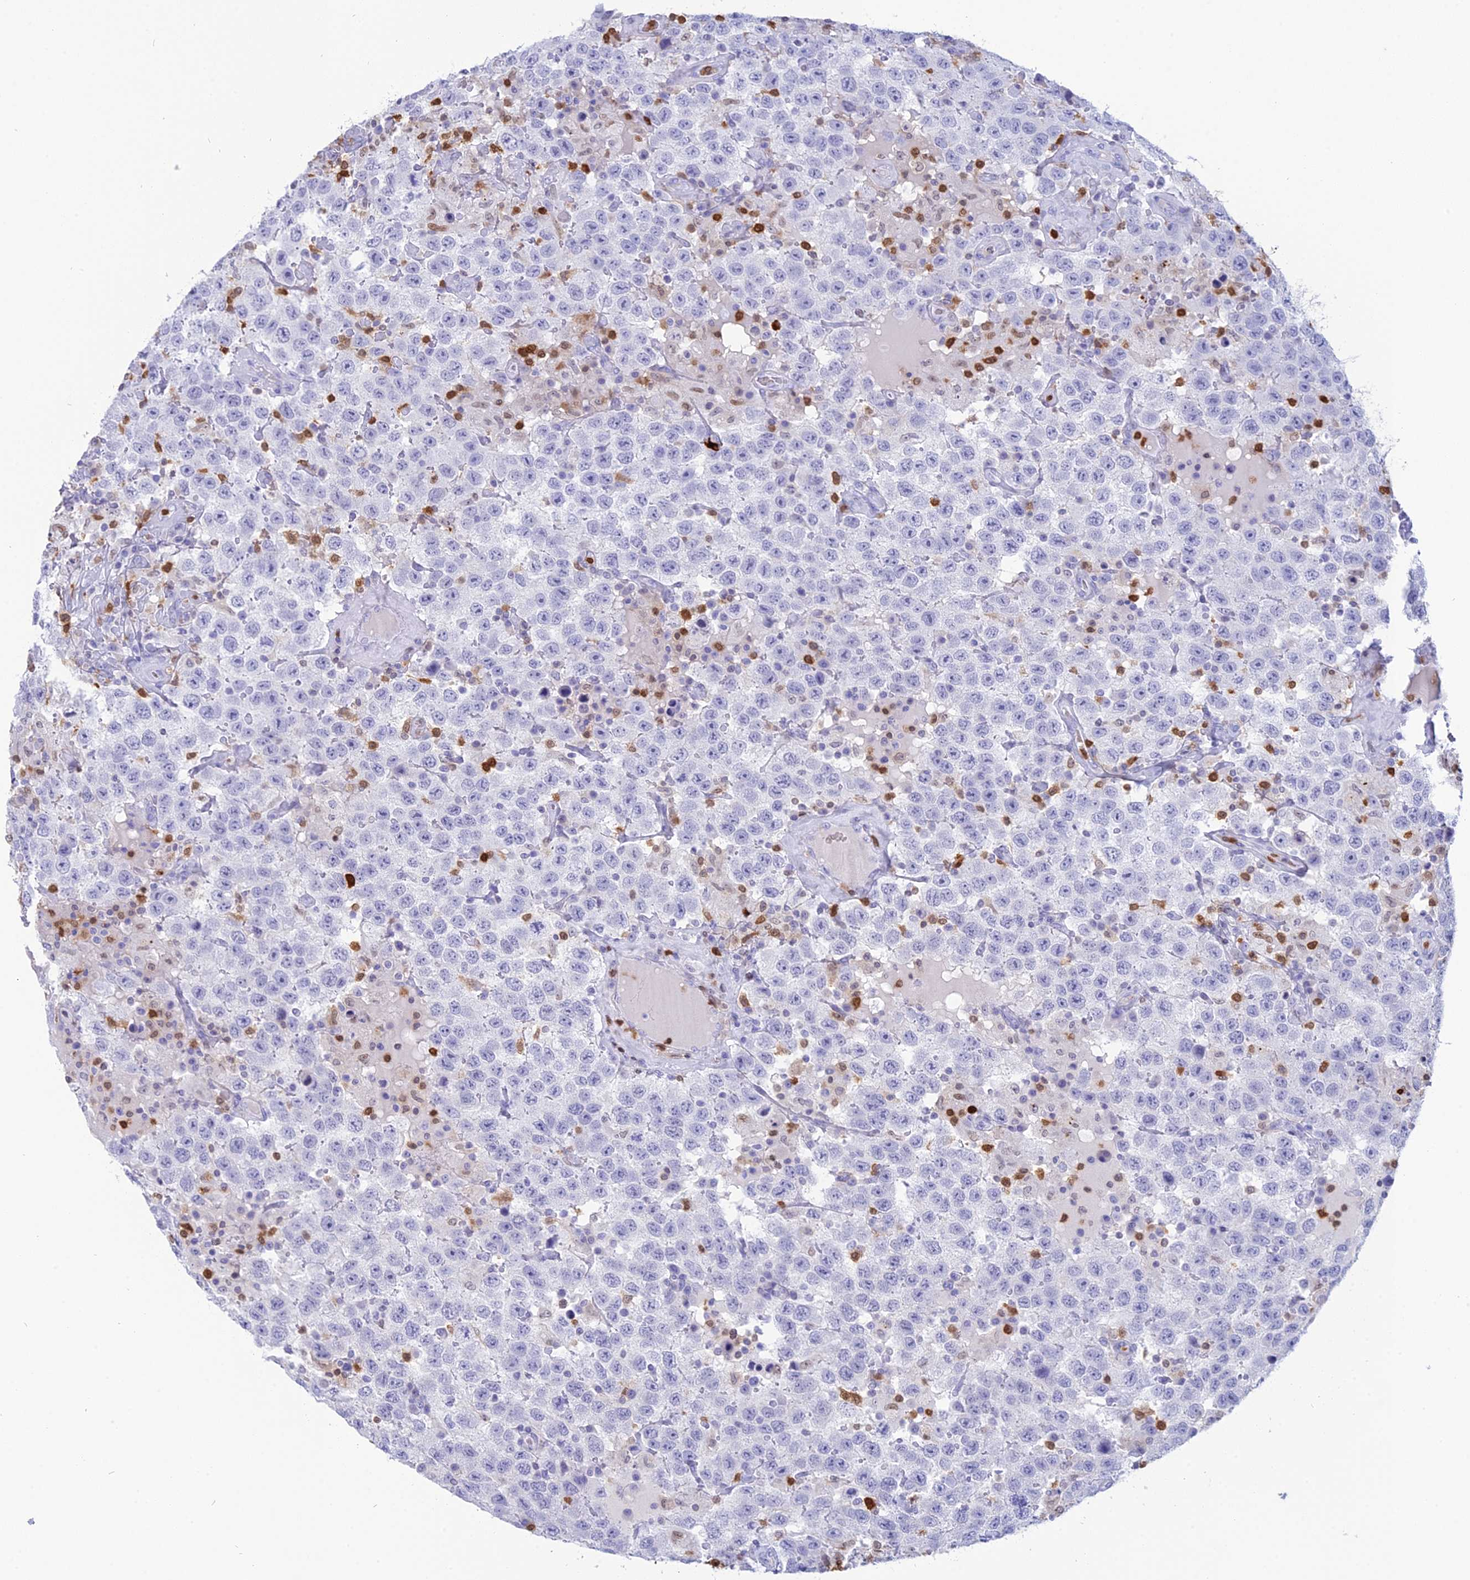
{"staining": {"intensity": "negative", "quantity": "none", "location": "none"}, "tissue": "testis cancer", "cell_type": "Tumor cells", "image_type": "cancer", "snomed": [{"axis": "morphology", "description": "Seminoma, NOS"}, {"axis": "topography", "description": "Testis"}], "caption": "Tumor cells are negative for brown protein staining in testis seminoma.", "gene": "PGBD4", "patient": {"sex": "male", "age": 41}}